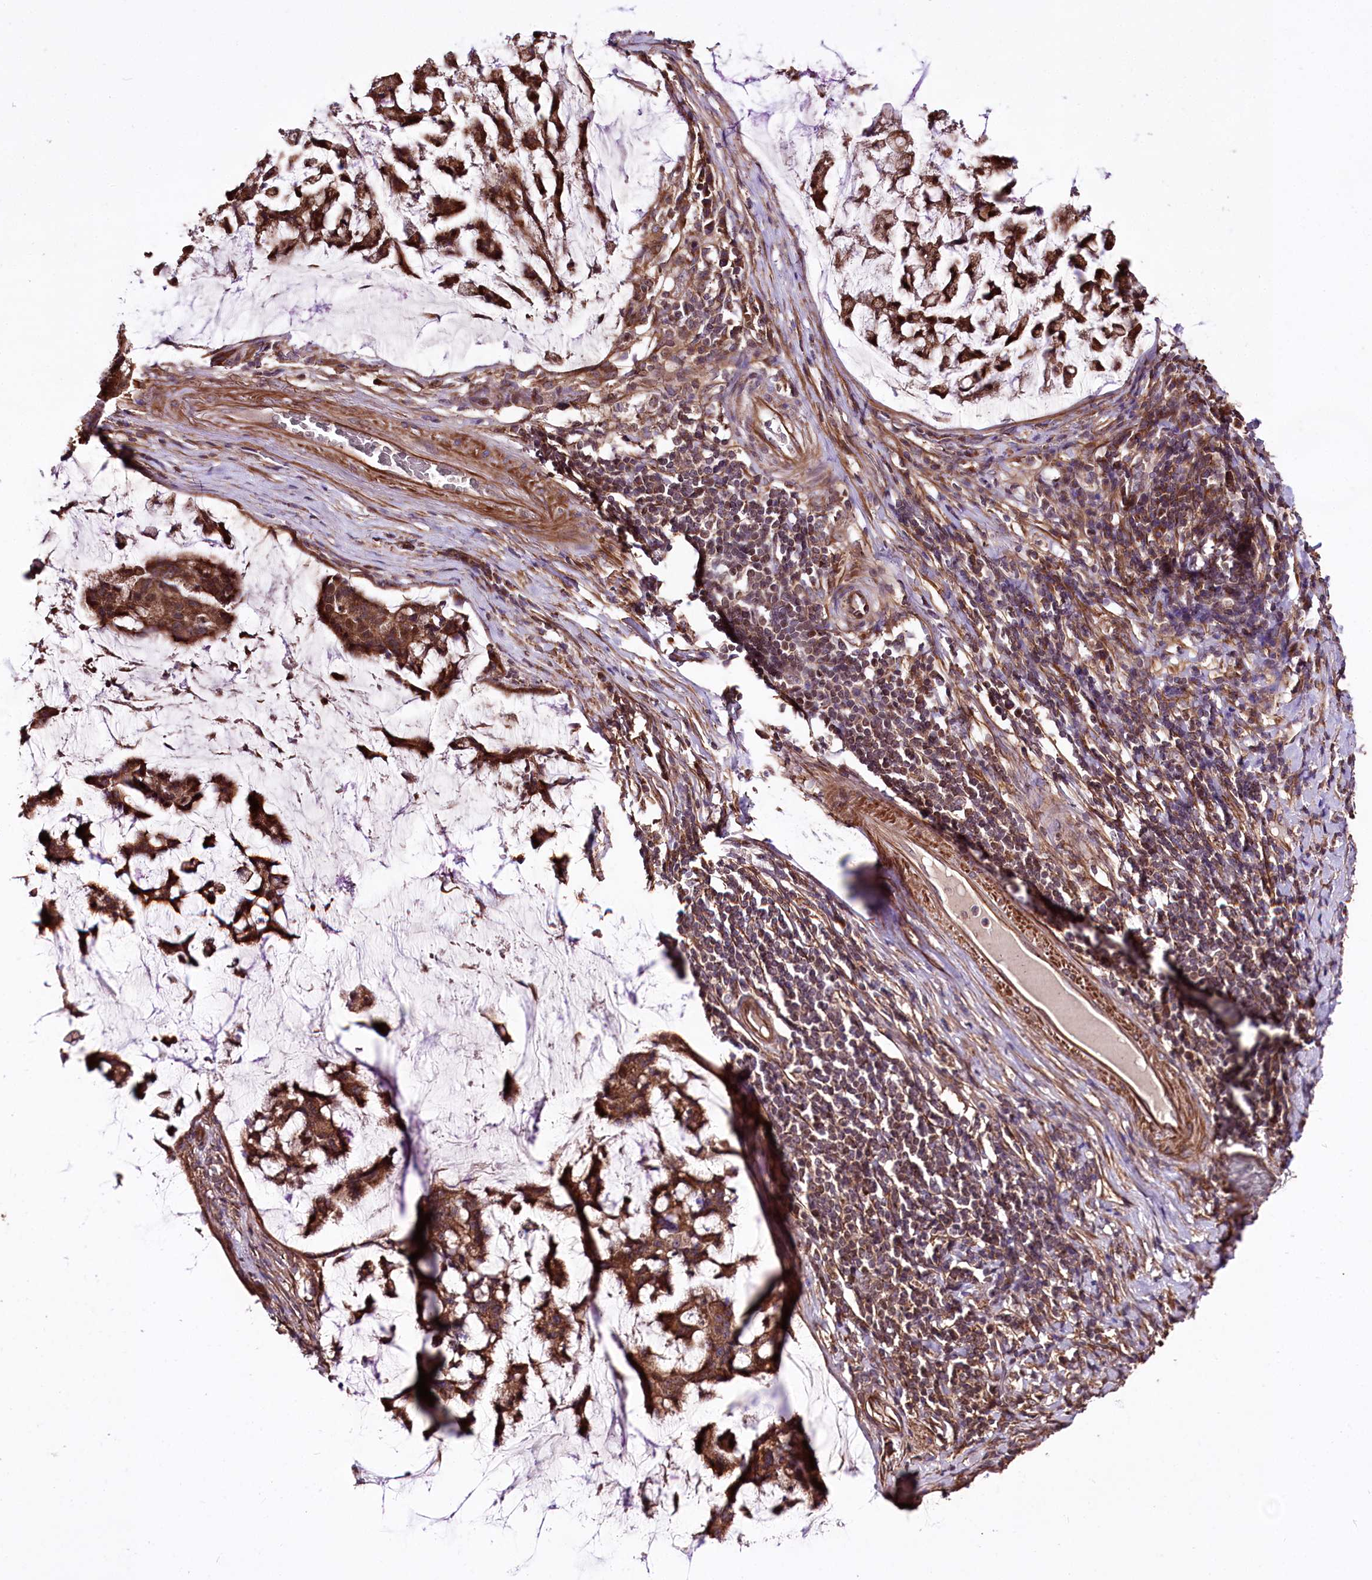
{"staining": {"intensity": "strong", "quantity": ">75%", "location": "cytoplasmic/membranous"}, "tissue": "stomach cancer", "cell_type": "Tumor cells", "image_type": "cancer", "snomed": [{"axis": "morphology", "description": "Adenocarcinoma, NOS"}, {"axis": "topography", "description": "Stomach, lower"}], "caption": "A photomicrograph showing strong cytoplasmic/membranous positivity in about >75% of tumor cells in adenocarcinoma (stomach), as visualized by brown immunohistochemical staining.", "gene": "WWC1", "patient": {"sex": "male", "age": 67}}